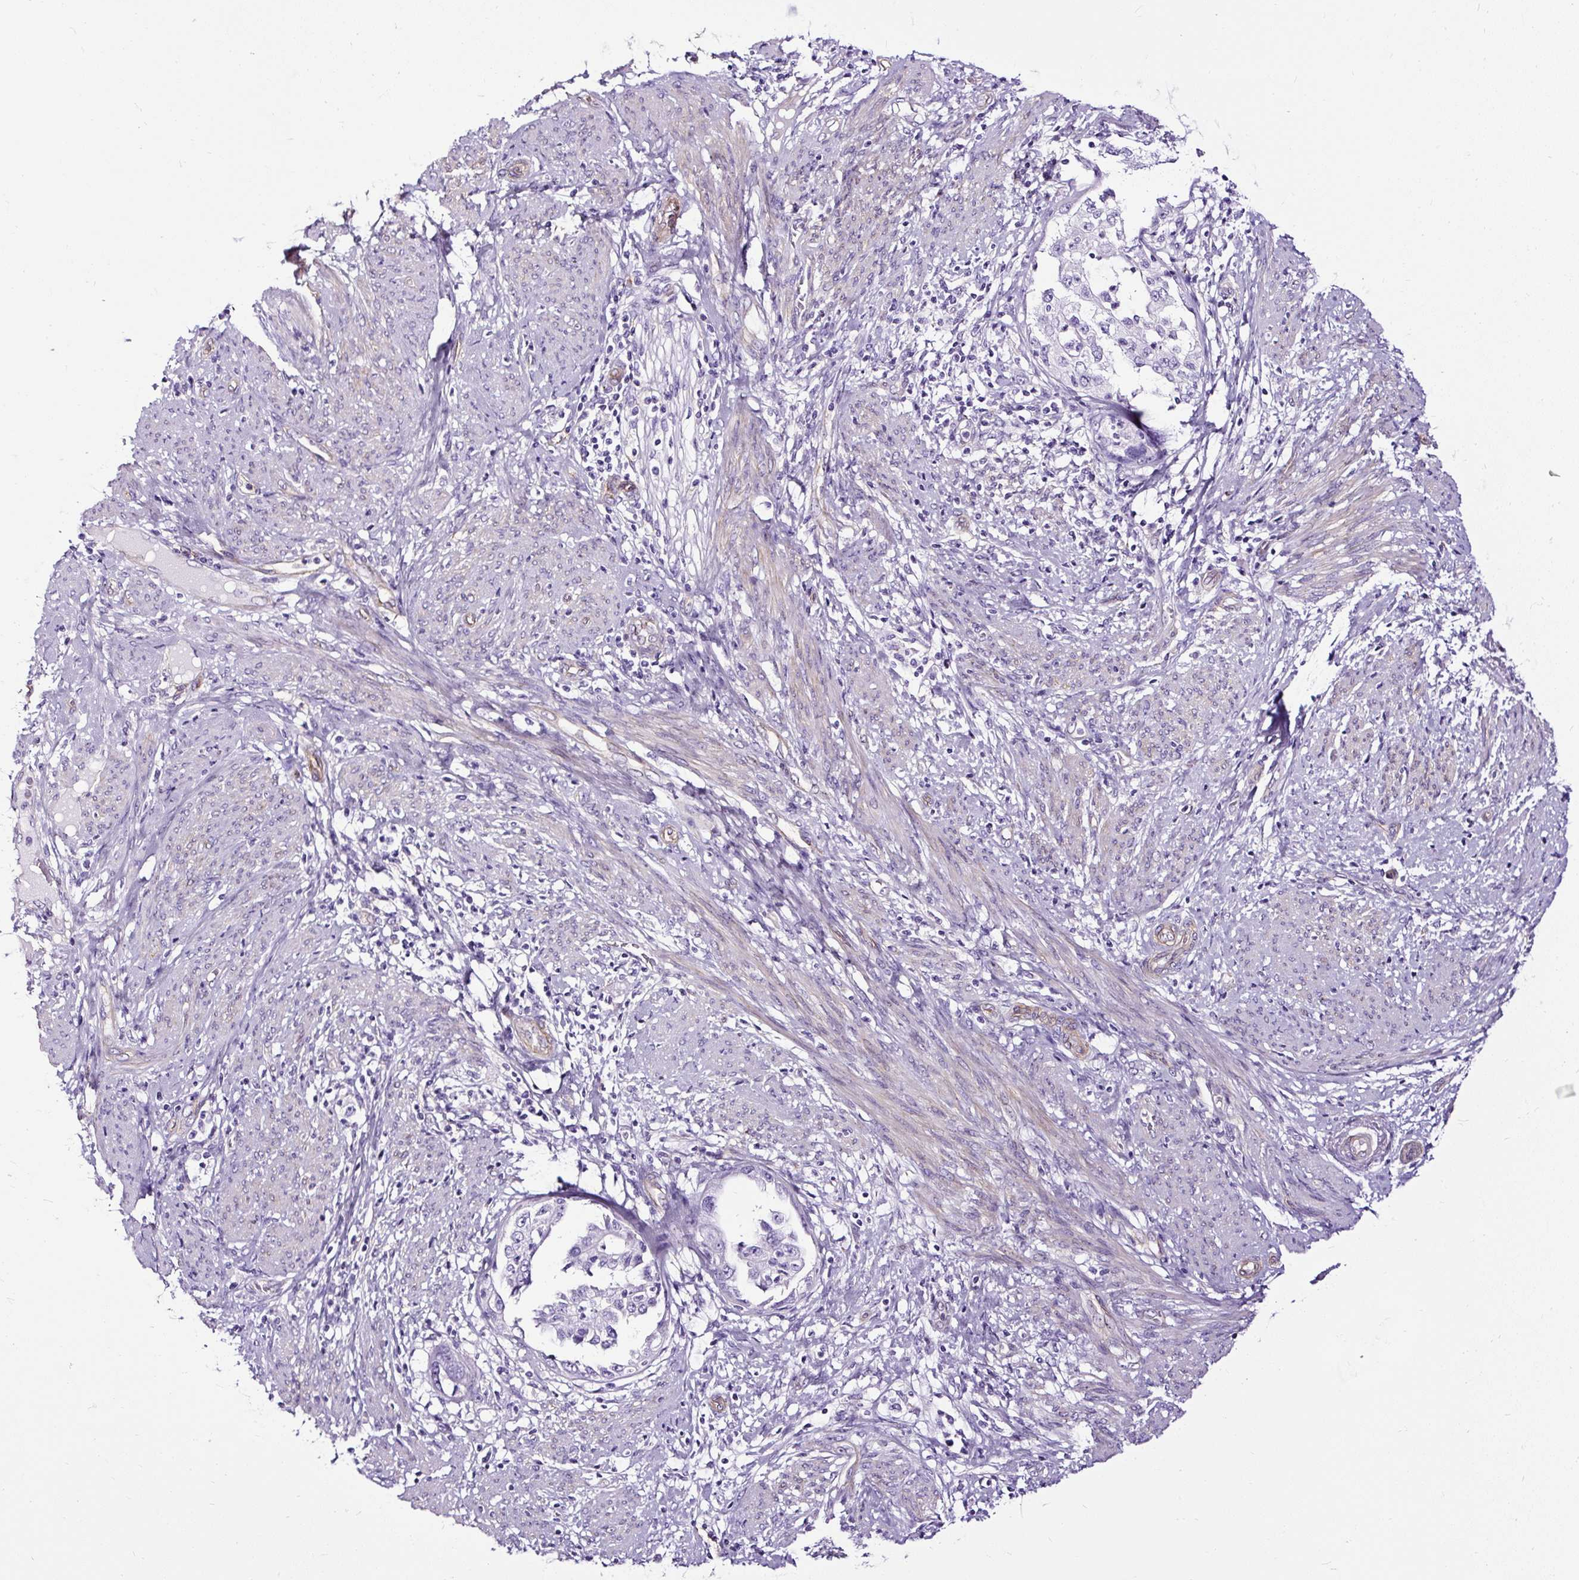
{"staining": {"intensity": "negative", "quantity": "none", "location": "none"}, "tissue": "endometrial cancer", "cell_type": "Tumor cells", "image_type": "cancer", "snomed": [{"axis": "morphology", "description": "Adenocarcinoma, NOS"}, {"axis": "topography", "description": "Endometrium"}], "caption": "Photomicrograph shows no protein expression in tumor cells of adenocarcinoma (endometrial) tissue.", "gene": "SLC7A8", "patient": {"sex": "female", "age": 85}}